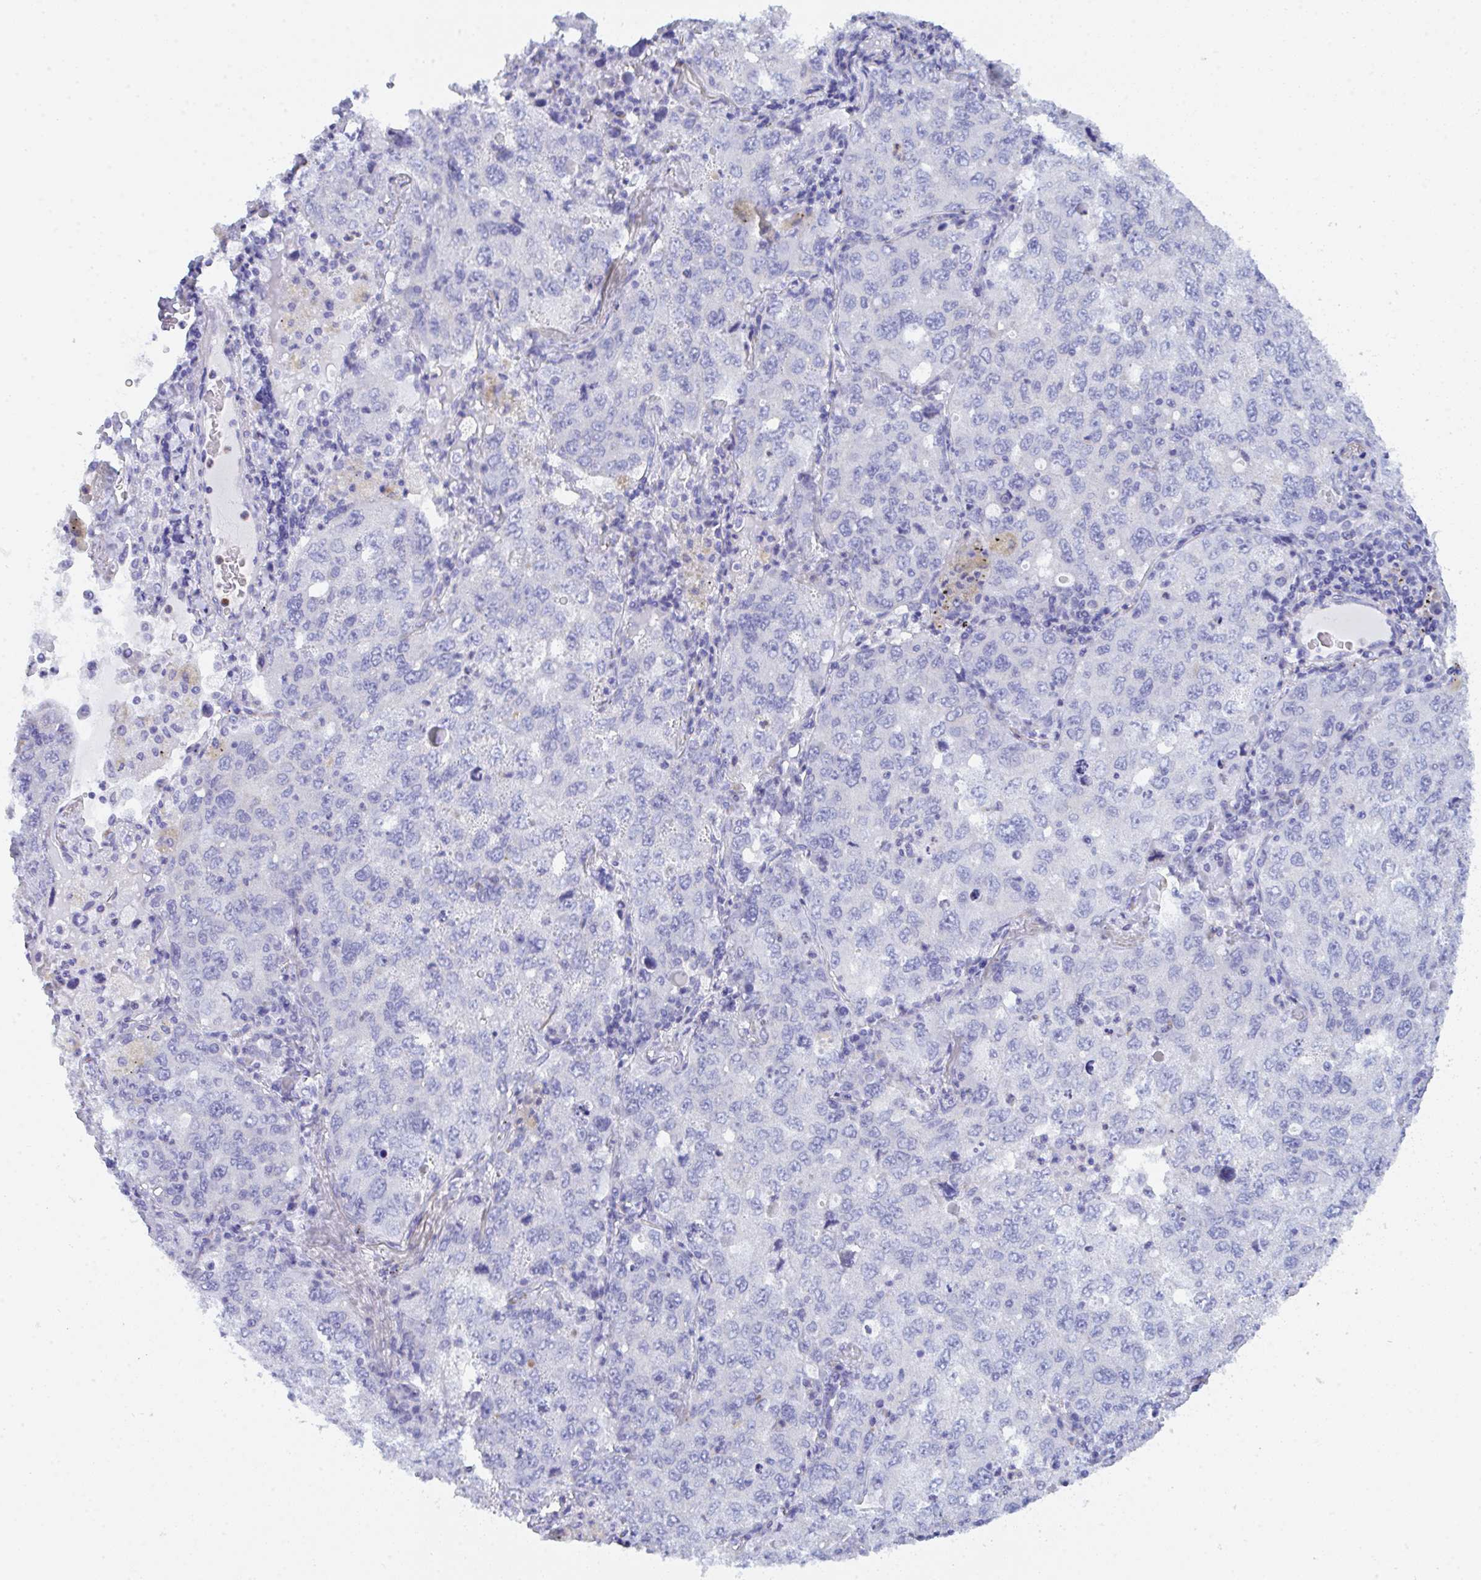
{"staining": {"intensity": "negative", "quantity": "none", "location": "none"}, "tissue": "lung cancer", "cell_type": "Tumor cells", "image_type": "cancer", "snomed": [{"axis": "morphology", "description": "Adenocarcinoma, NOS"}, {"axis": "topography", "description": "Lung"}], "caption": "Tumor cells are negative for brown protein staining in lung adenocarcinoma.", "gene": "CEP170B", "patient": {"sex": "female", "age": 57}}